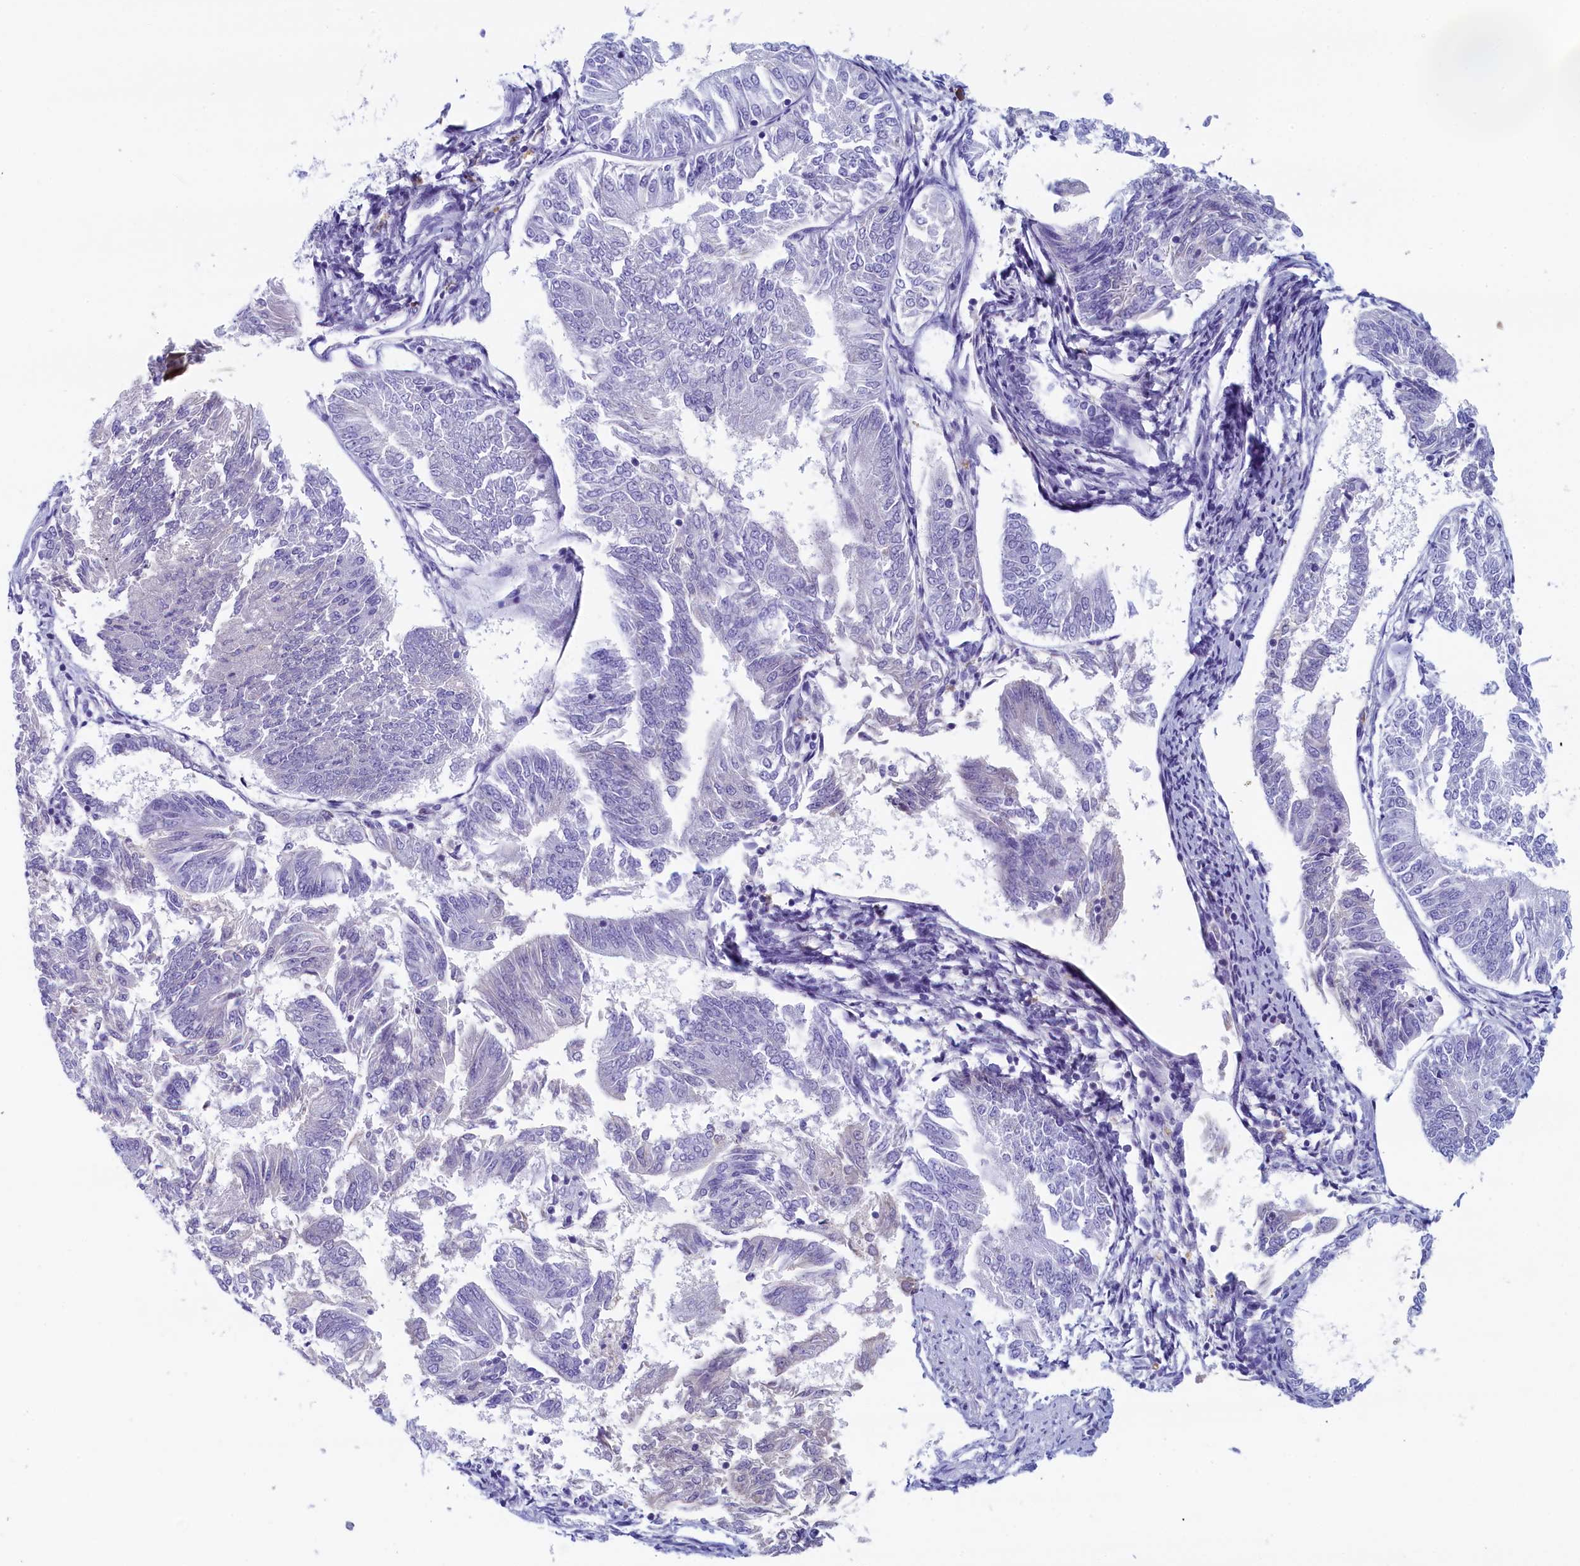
{"staining": {"intensity": "negative", "quantity": "none", "location": "none"}, "tissue": "endometrial cancer", "cell_type": "Tumor cells", "image_type": "cancer", "snomed": [{"axis": "morphology", "description": "Adenocarcinoma, NOS"}, {"axis": "topography", "description": "Endometrium"}], "caption": "This is an IHC image of human endometrial cancer (adenocarcinoma). There is no expression in tumor cells.", "gene": "GUCA1C", "patient": {"sex": "female", "age": 58}}